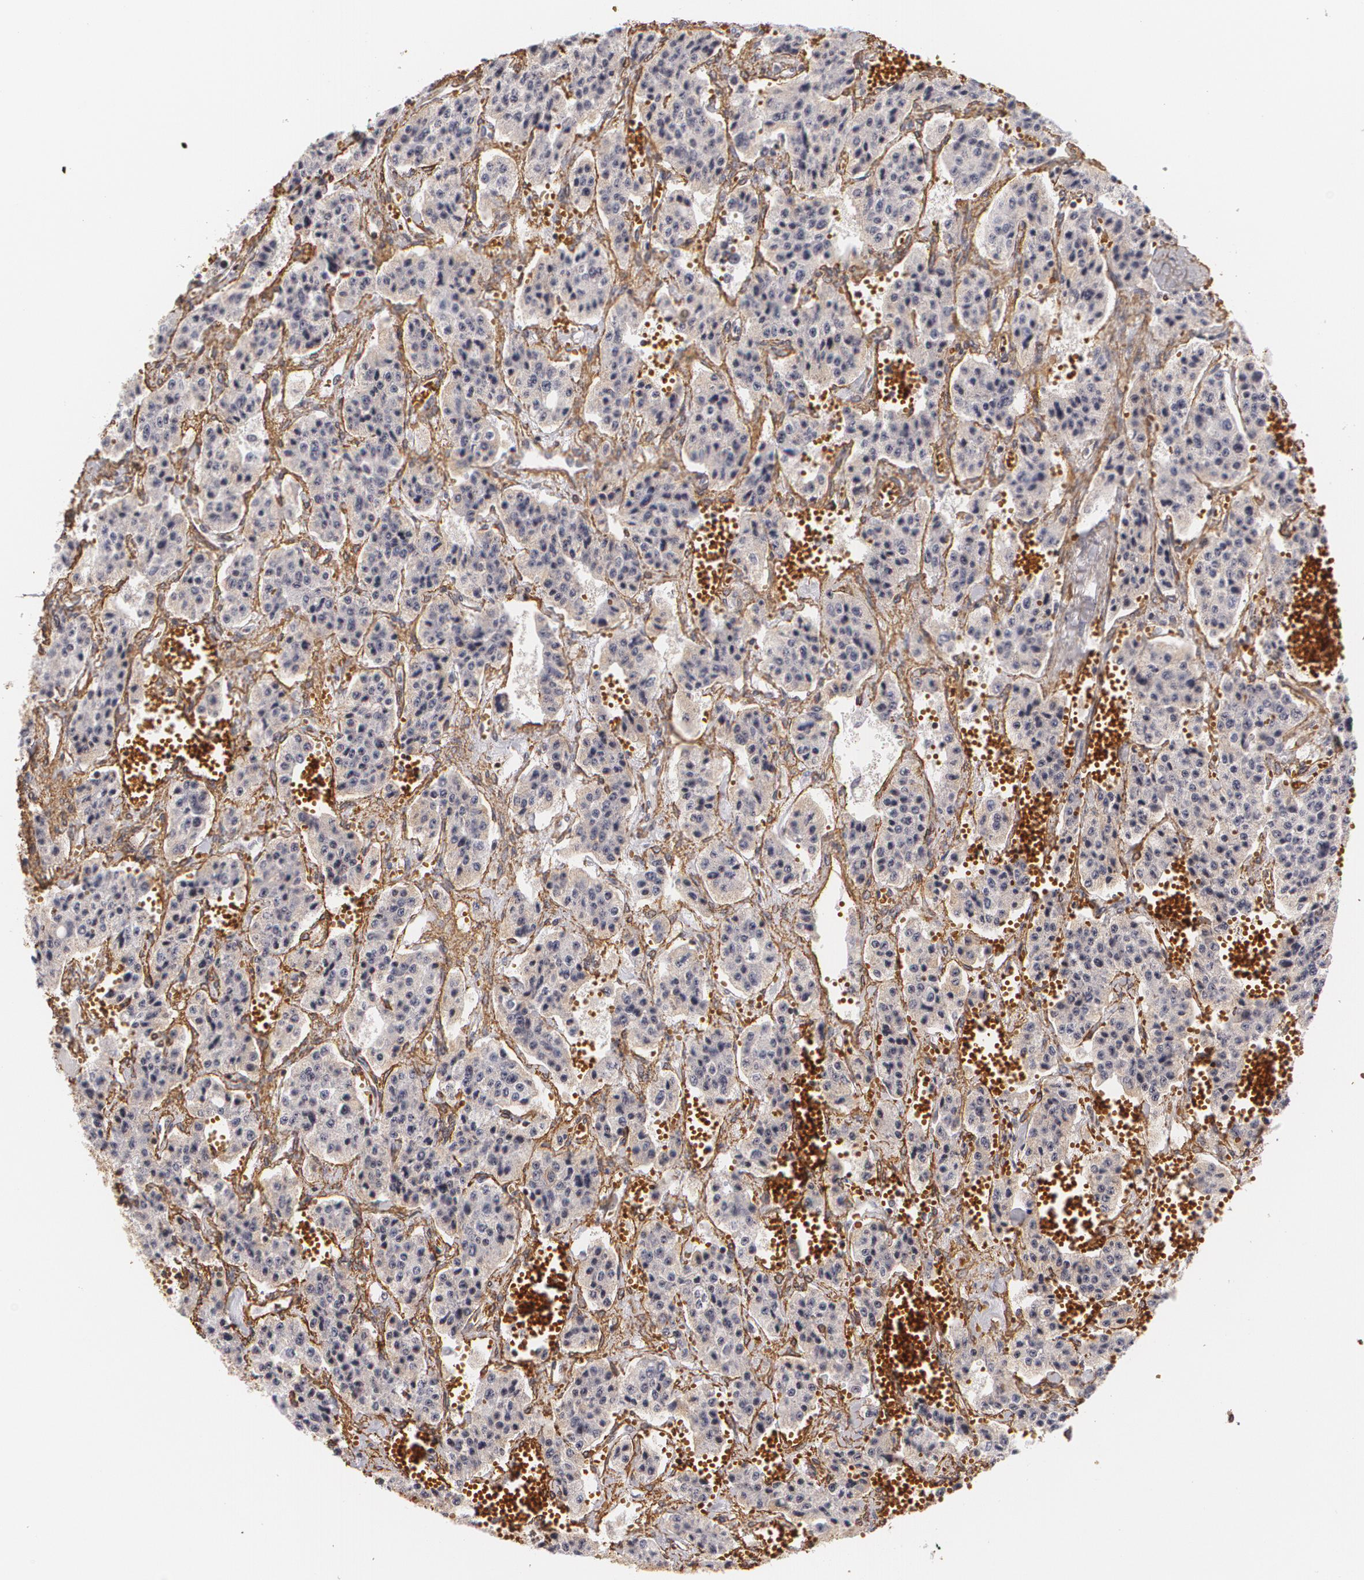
{"staining": {"intensity": "weak", "quantity": "<25%", "location": "cytoplasmic/membranous"}, "tissue": "carcinoid", "cell_type": "Tumor cells", "image_type": "cancer", "snomed": [{"axis": "morphology", "description": "Carcinoid, malignant, NOS"}, {"axis": "topography", "description": "Small intestine"}], "caption": "This photomicrograph is of malignant carcinoid stained with immunohistochemistry to label a protein in brown with the nuclei are counter-stained blue. There is no positivity in tumor cells.", "gene": "VAMP1", "patient": {"sex": "male", "age": 52}}